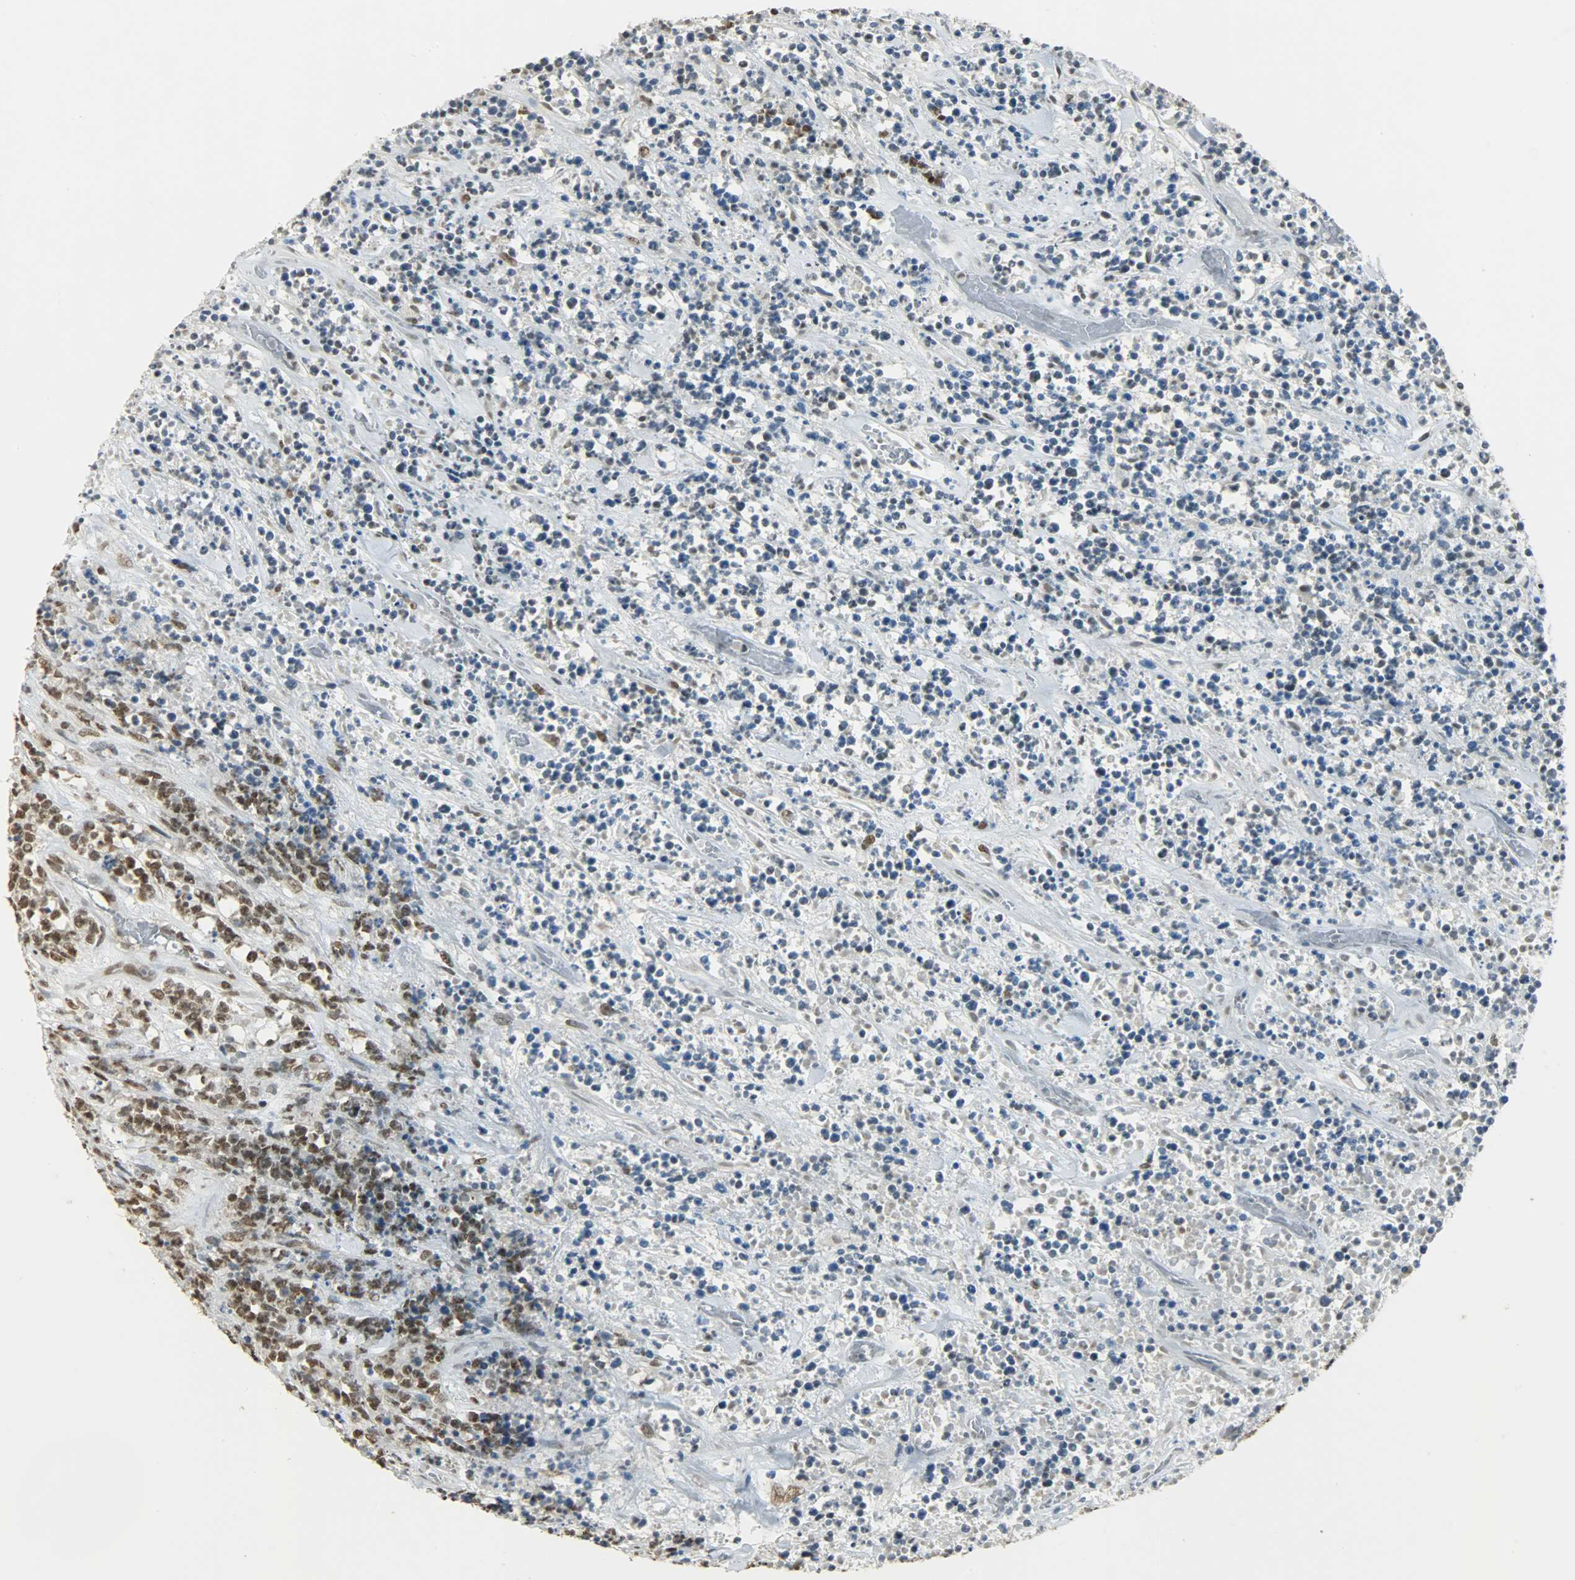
{"staining": {"intensity": "moderate", "quantity": "<25%", "location": "nuclear"}, "tissue": "lymphoma", "cell_type": "Tumor cells", "image_type": "cancer", "snomed": [{"axis": "morphology", "description": "Malignant lymphoma, non-Hodgkin's type, High grade"}, {"axis": "topography", "description": "Soft tissue"}], "caption": "A histopathology image of human lymphoma stained for a protein shows moderate nuclear brown staining in tumor cells. The staining was performed using DAB (3,3'-diaminobenzidine) to visualize the protein expression in brown, while the nuclei were stained in blue with hematoxylin (Magnification: 20x).", "gene": "MYEF2", "patient": {"sex": "male", "age": 18}}